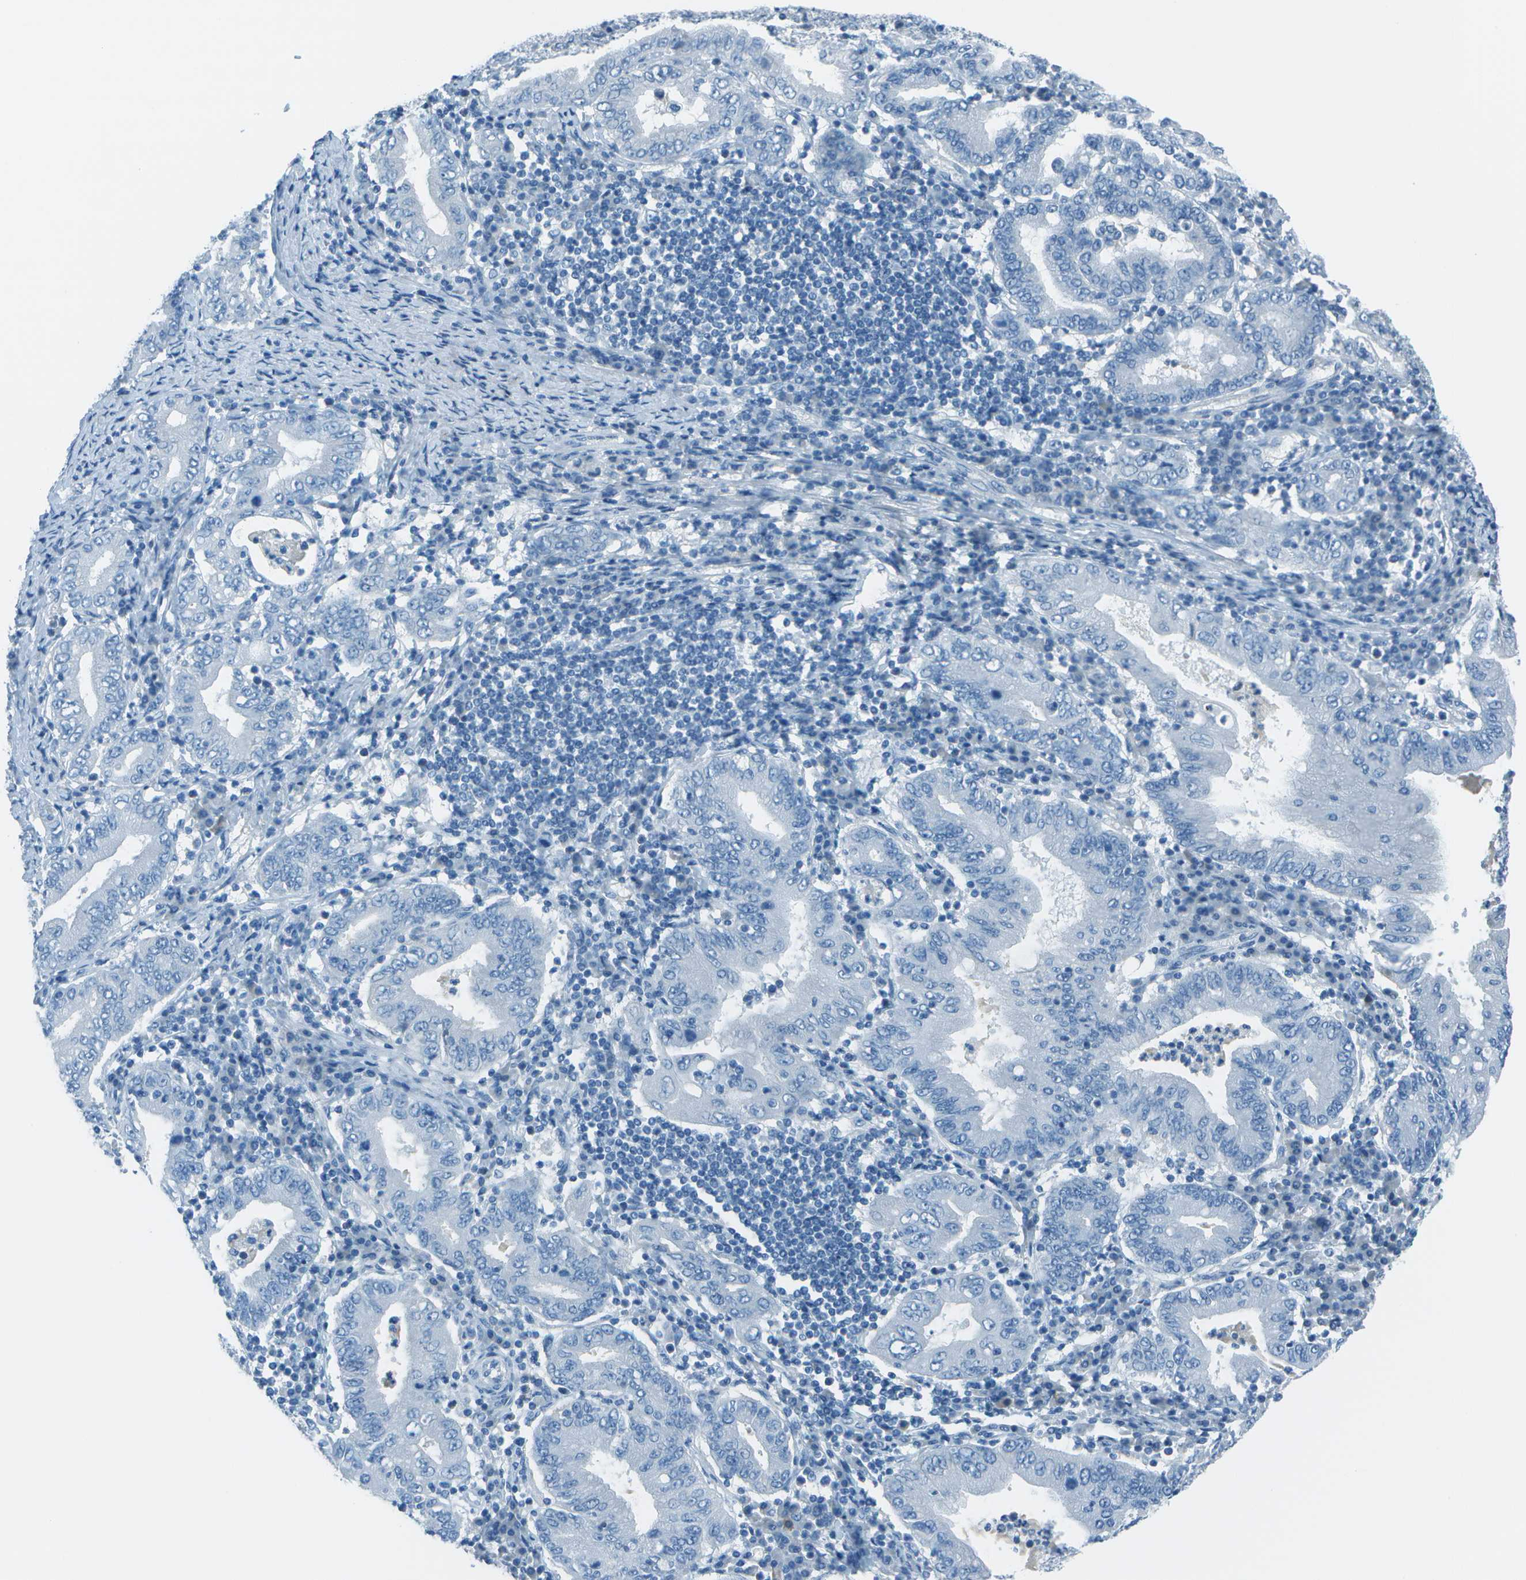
{"staining": {"intensity": "negative", "quantity": "none", "location": "none"}, "tissue": "stomach cancer", "cell_type": "Tumor cells", "image_type": "cancer", "snomed": [{"axis": "morphology", "description": "Normal tissue, NOS"}, {"axis": "morphology", "description": "Adenocarcinoma, NOS"}, {"axis": "topography", "description": "Esophagus"}, {"axis": "topography", "description": "Stomach, upper"}, {"axis": "topography", "description": "Peripheral nerve tissue"}], "caption": "IHC photomicrograph of neoplastic tissue: stomach cancer (adenocarcinoma) stained with DAB demonstrates no significant protein expression in tumor cells.", "gene": "FGF1", "patient": {"sex": "male", "age": 62}}